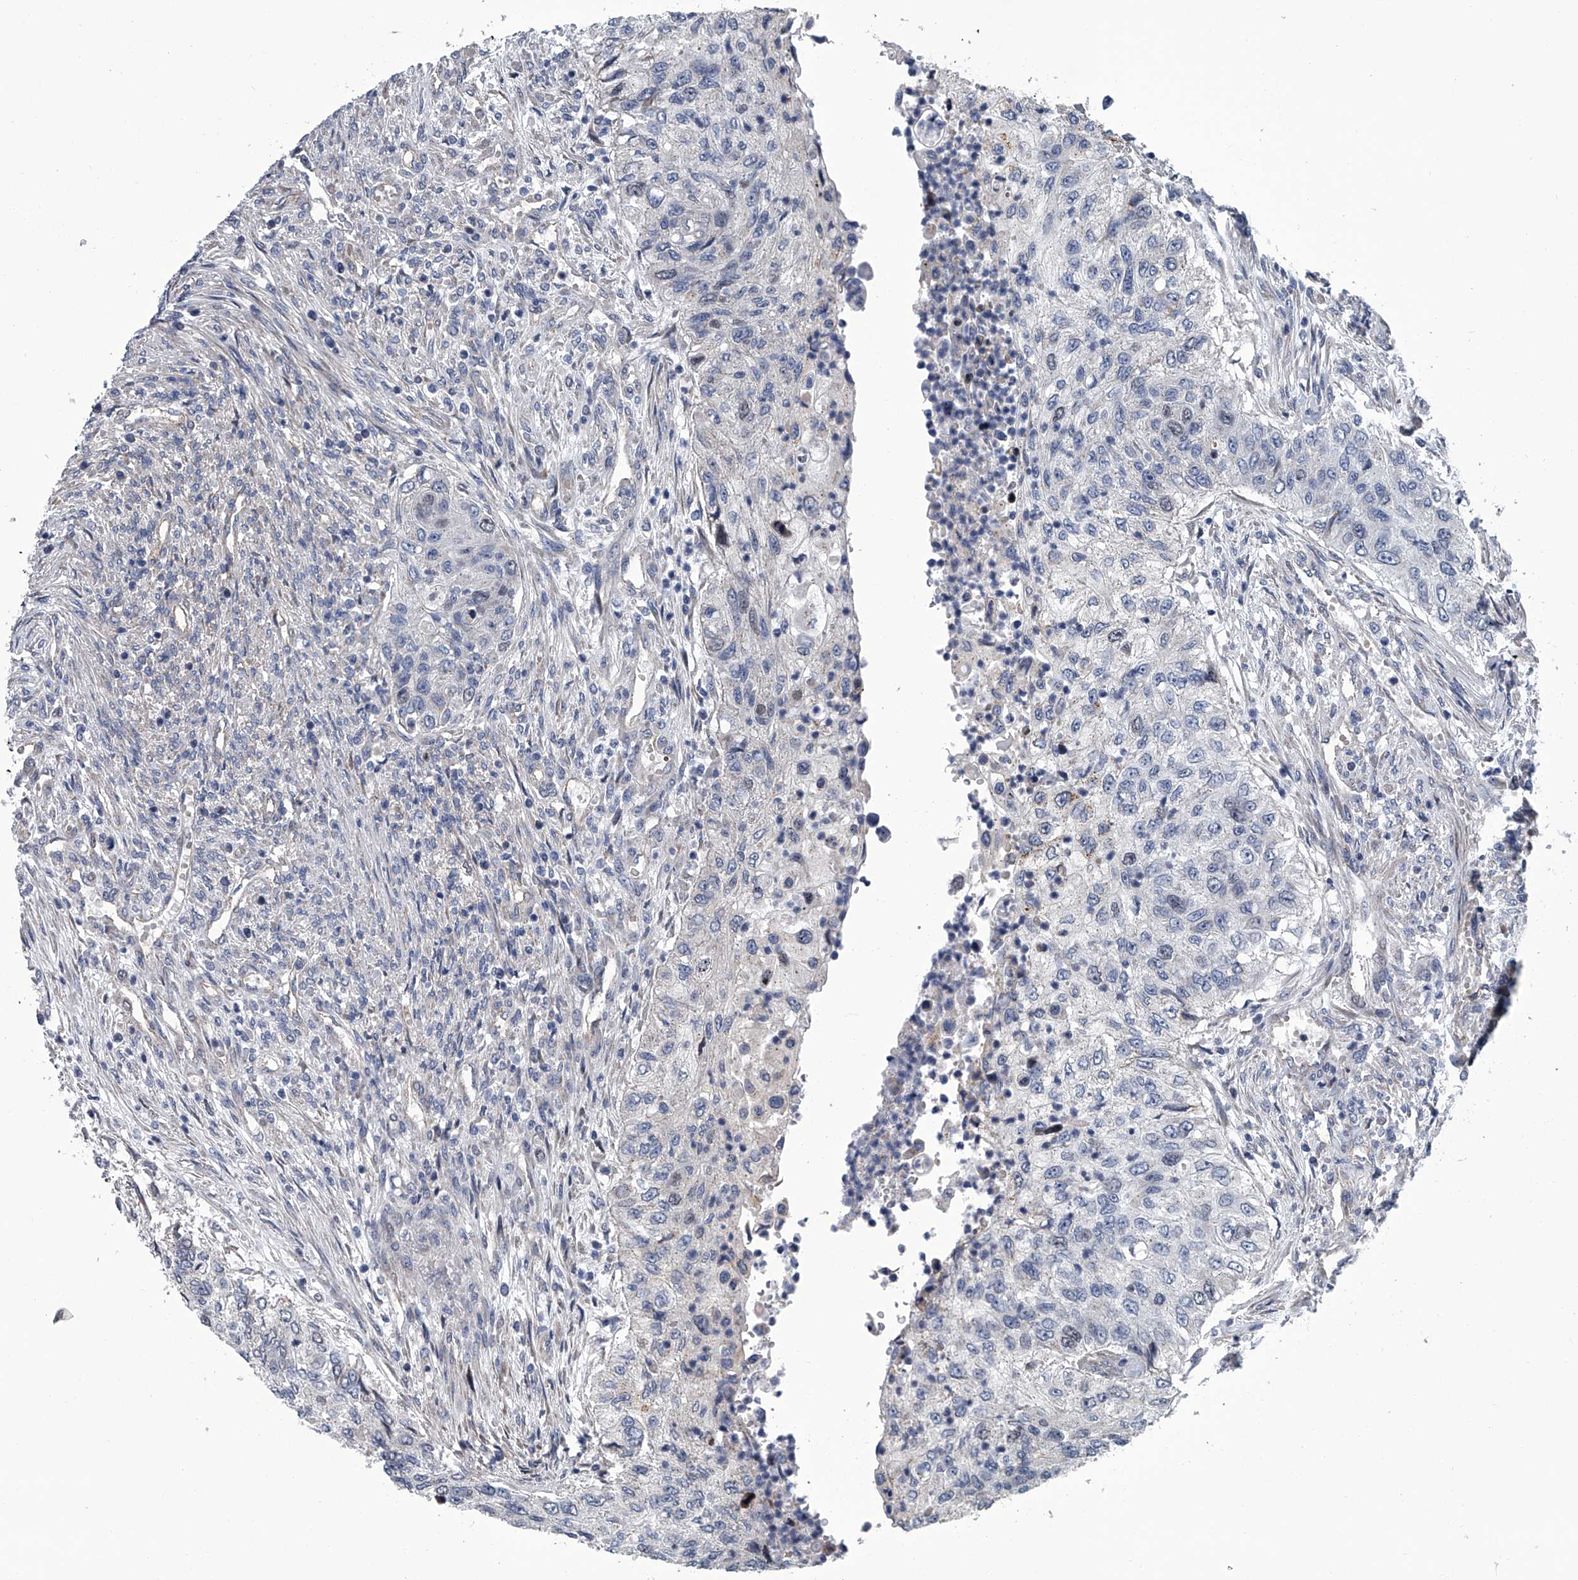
{"staining": {"intensity": "negative", "quantity": "none", "location": "none"}, "tissue": "urothelial cancer", "cell_type": "Tumor cells", "image_type": "cancer", "snomed": [{"axis": "morphology", "description": "Urothelial carcinoma, High grade"}, {"axis": "topography", "description": "Urinary bladder"}], "caption": "This photomicrograph is of urothelial cancer stained with IHC to label a protein in brown with the nuclei are counter-stained blue. There is no expression in tumor cells.", "gene": "ABCG1", "patient": {"sex": "female", "age": 60}}